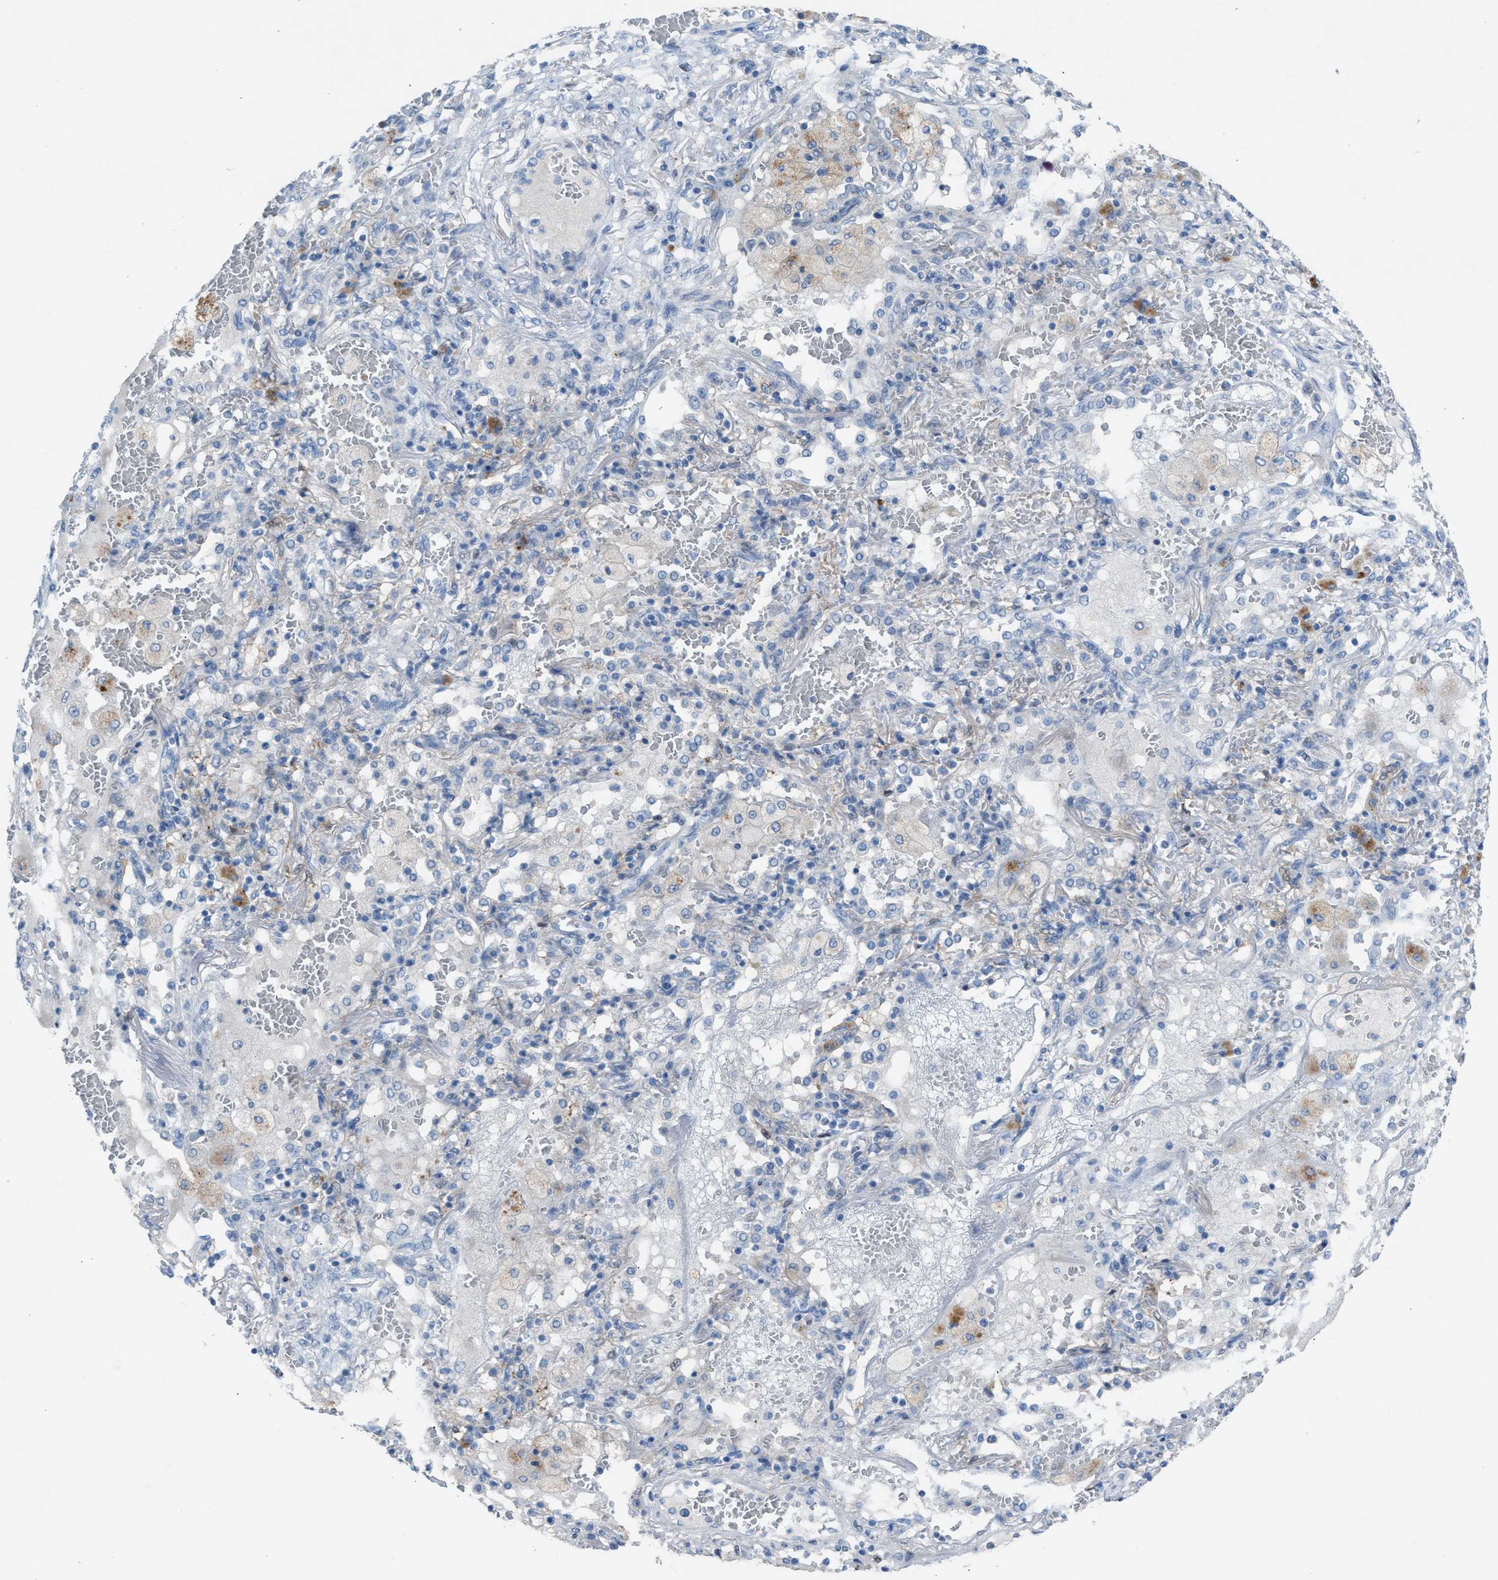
{"staining": {"intensity": "negative", "quantity": "none", "location": "none"}, "tissue": "lung cancer", "cell_type": "Tumor cells", "image_type": "cancer", "snomed": [{"axis": "morphology", "description": "Squamous cell carcinoma, NOS"}, {"axis": "topography", "description": "Lung"}], "caption": "The histopathology image reveals no staining of tumor cells in lung cancer. (DAB (3,3'-diaminobenzidine) immunohistochemistry (IHC) visualized using brightfield microscopy, high magnification).", "gene": "ASPA", "patient": {"sex": "male", "age": 61}}